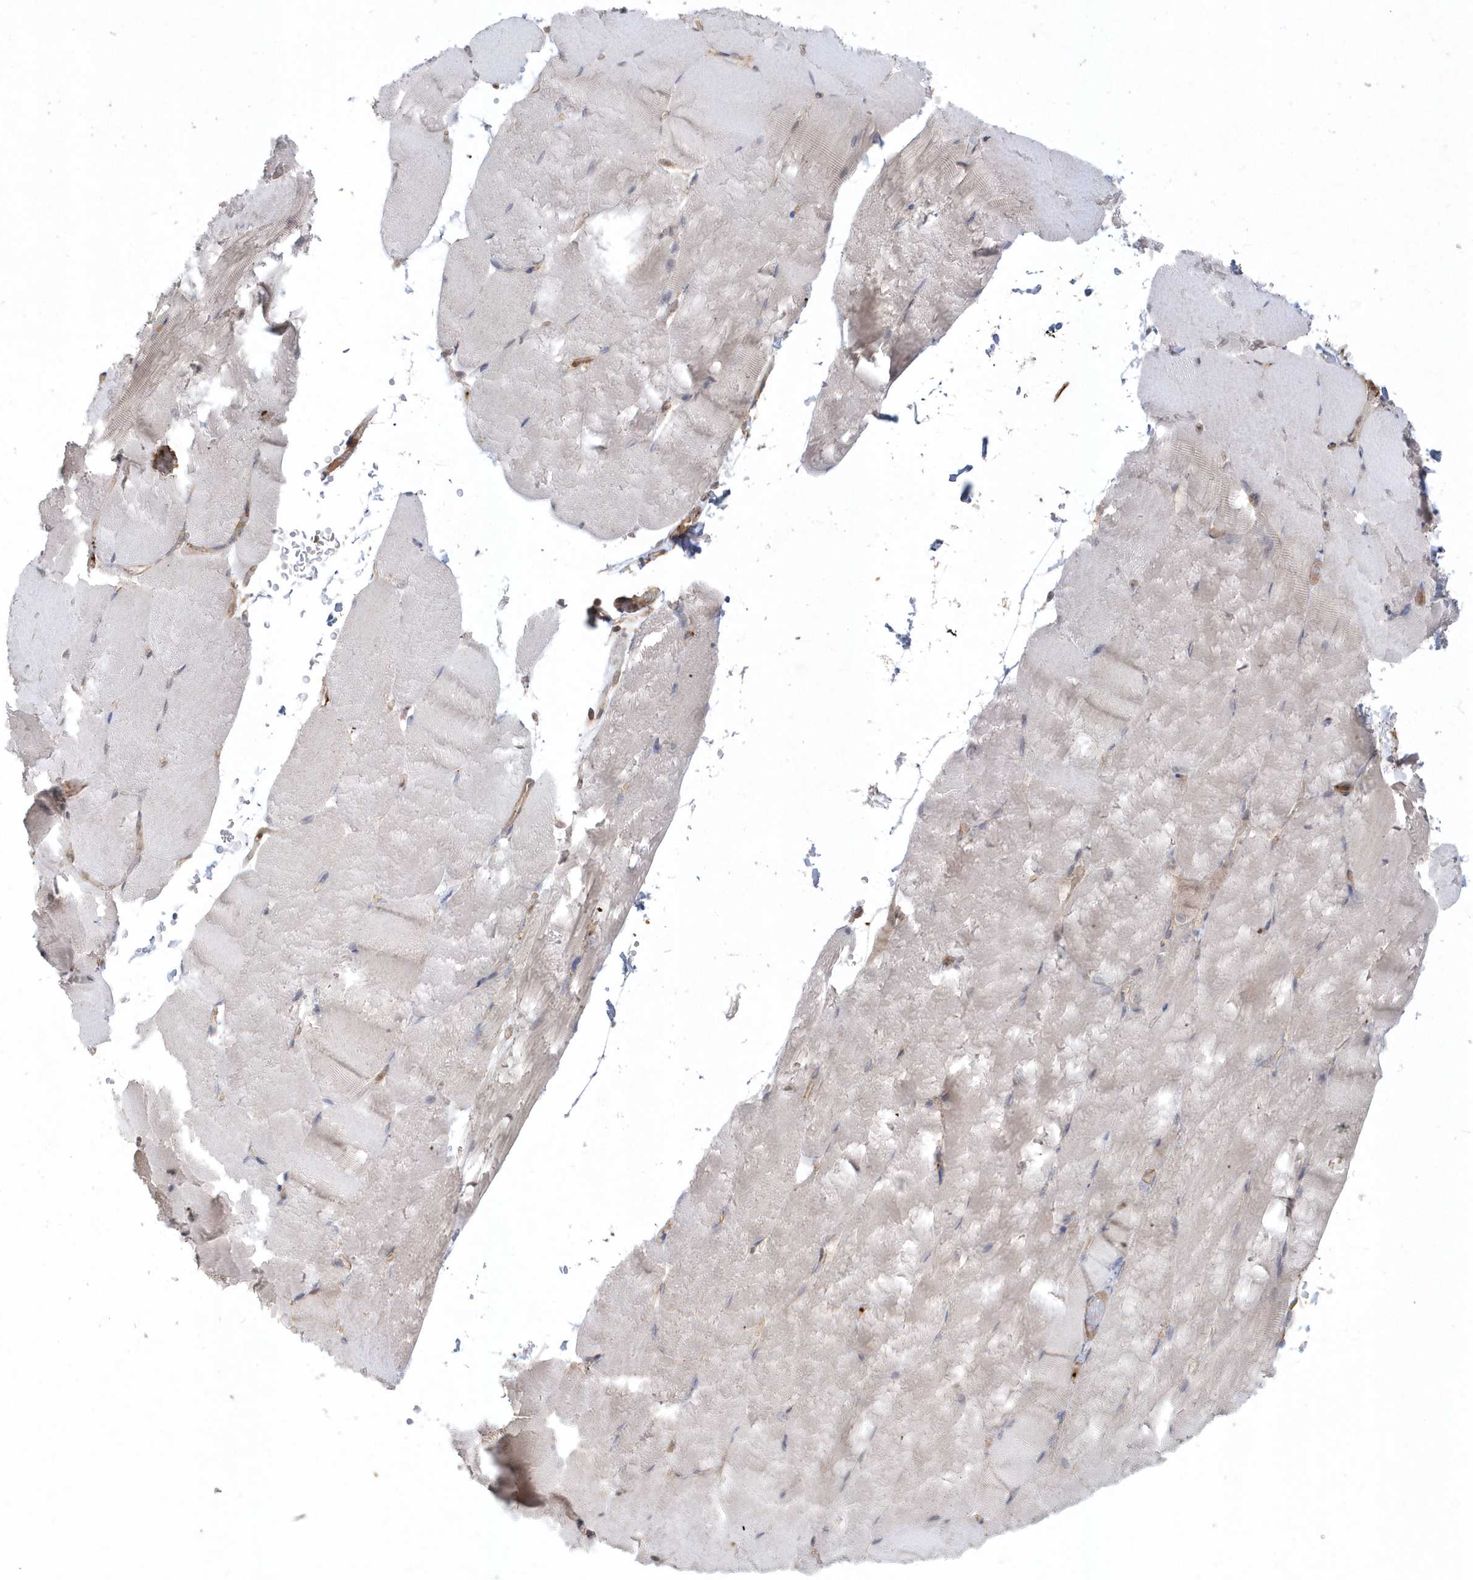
{"staining": {"intensity": "negative", "quantity": "none", "location": "none"}, "tissue": "skeletal muscle", "cell_type": "Myocytes", "image_type": "normal", "snomed": [{"axis": "morphology", "description": "Normal tissue, NOS"}, {"axis": "topography", "description": "Skeletal muscle"}, {"axis": "topography", "description": "Parathyroid gland"}], "caption": "Image shows no significant protein expression in myocytes of normal skeletal muscle.", "gene": "ACYP1", "patient": {"sex": "female", "age": 37}}